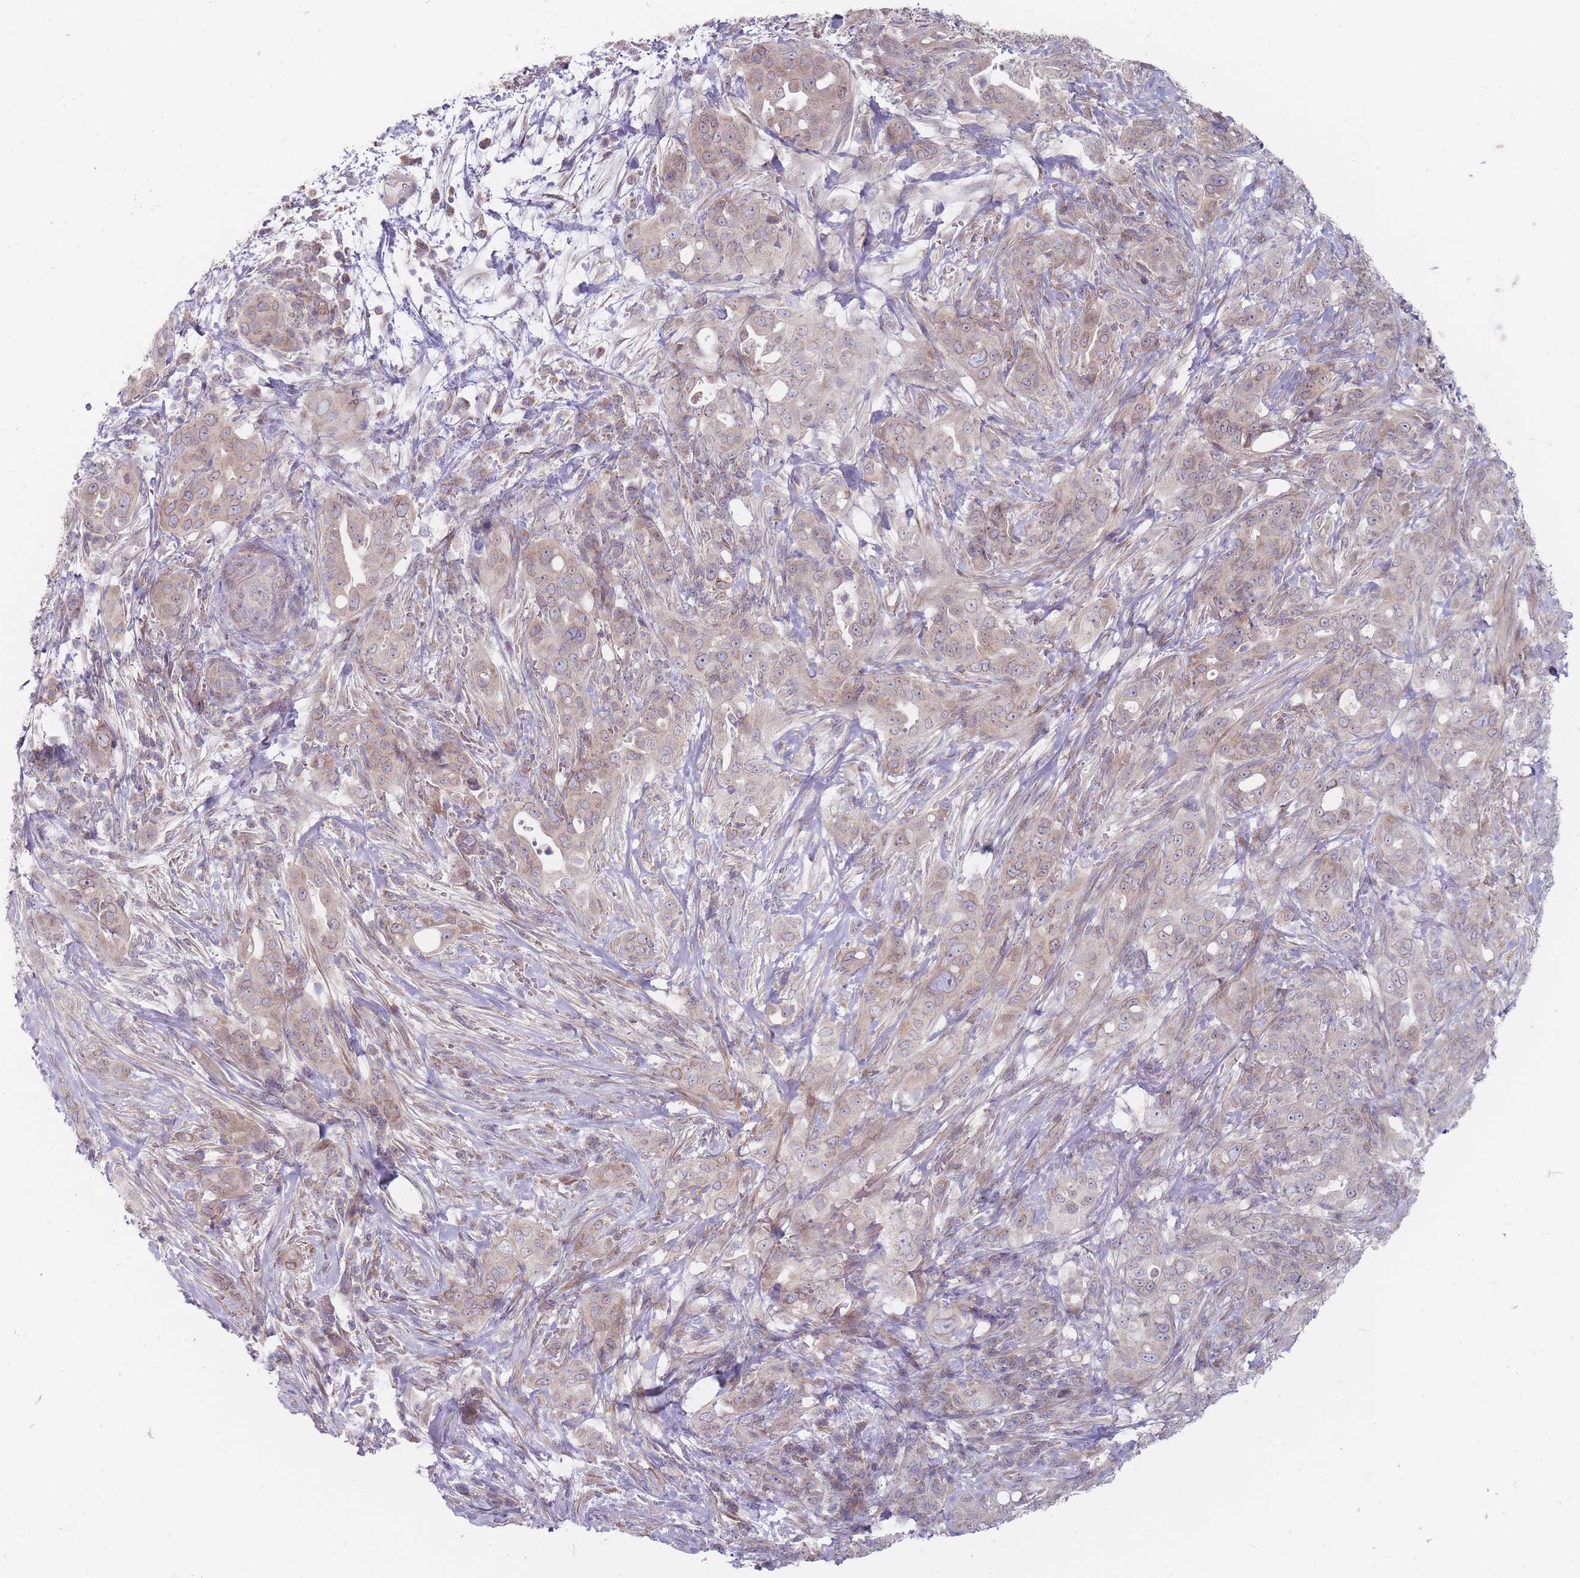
{"staining": {"intensity": "weak", "quantity": "25%-75%", "location": "cytoplasmic/membranous"}, "tissue": "pancreatic cancer", "cell_type": "Tumor cells", "image_type": "cancer", "snomed": [{"axis": "morphology", "description": "Normal tissue, NOS"}, {"axis": "morphology", "description": "Adenocarcinoma, NOS"}, {"axis": "topography", "description": "Lymph node"}, {"axis": "topography", "description": "Pancreas"}], "caption": "High-magnification brightfield microscopy of pancreatic cancer stained with DAB (3,3'-diaminobenzidine) (brown) and counterstained with hematoxylin (blue). tumor cells exhibit weak cytoplasmic/membranous staining is present in approximately25%-75% of cells.", "gene": "PCDH12", "patient": {"sex": "female", "age": 67}}